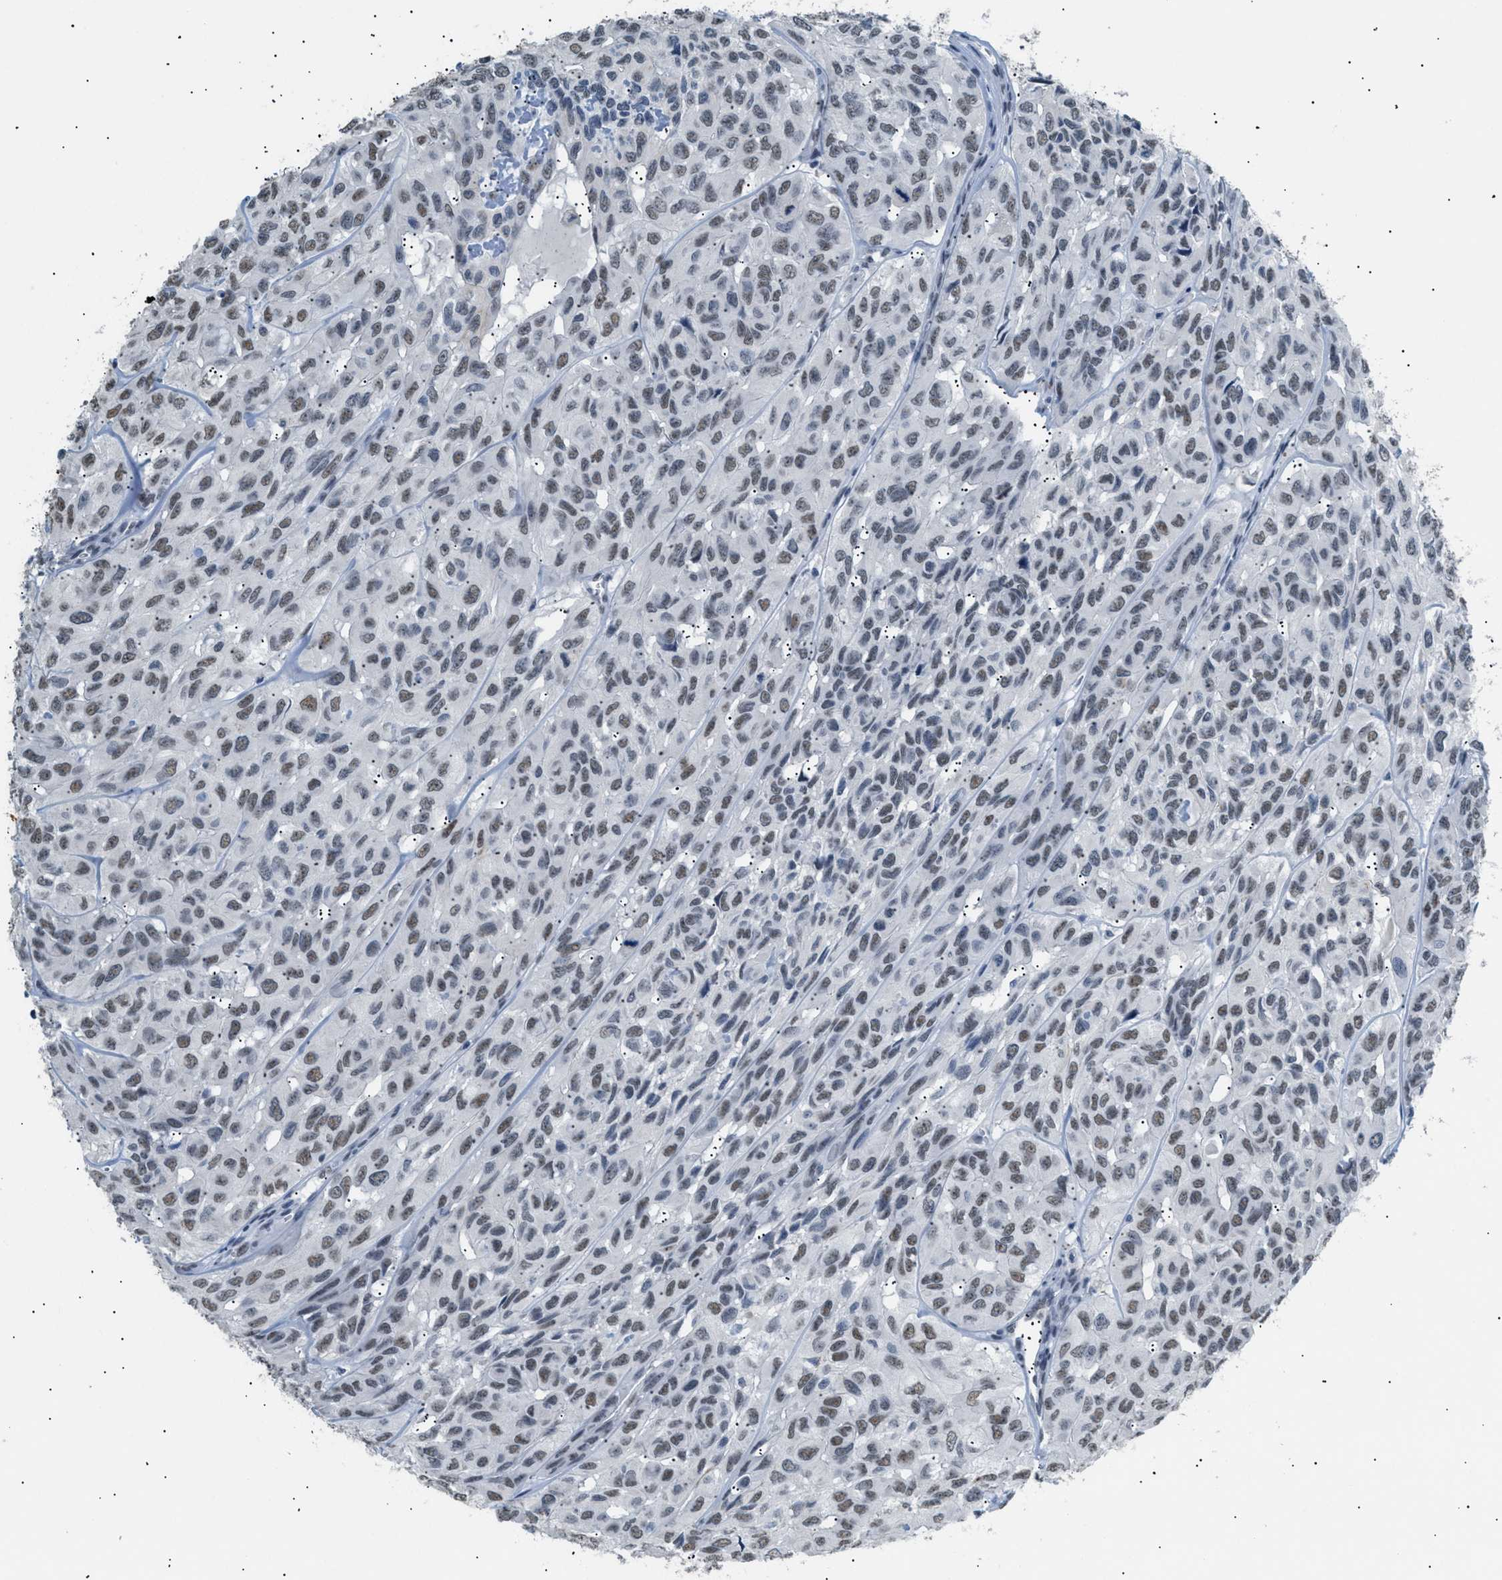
{"staining": {"intensity": "weak", "quantity": ">75%", "location": "nuclear"}, "tissue": "head and neck cancer", "cell_type": "Tumor cells", "image_type": "cancer", "snomed": [{"axis": "morphology", "description": "Adenocarcinoma, NOS"}, {"axis": "topography", "description": "Salivary gland, NOS"}, {"axis": "topography", "description": "Head-Neck"}], "caption": "Head and neck cancer stained for a protein (brown) demonstrates weak nuclear positive expression in approximately >75% of tumor cells.", "gene": "KCNC3", "patient": {"sex": "female", "age": 76}}